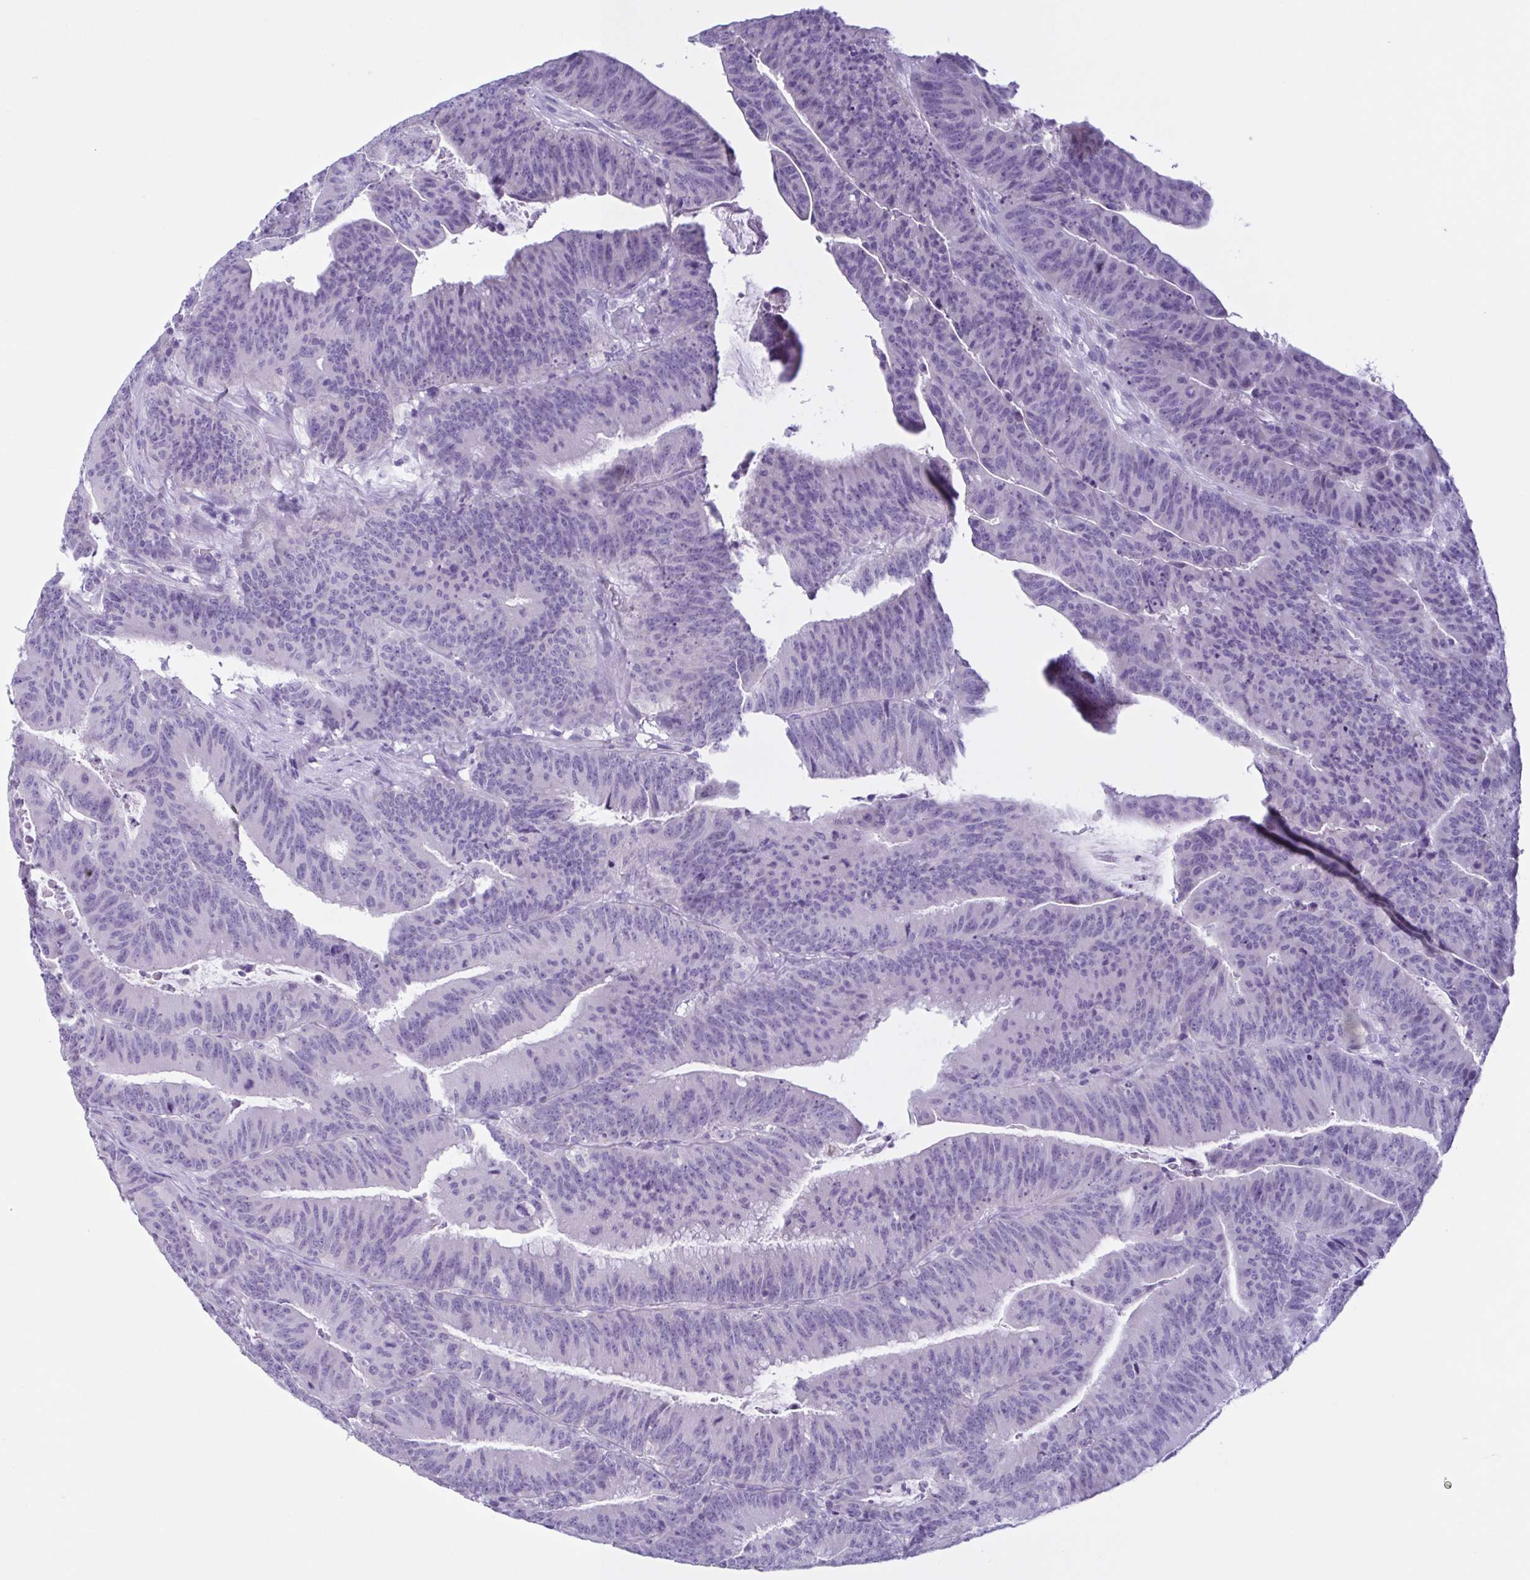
{"staining": {"intensity": "negative", "quantity": "none", "location": "none"}, "tissue": "colorectal cancer", "cell_type": "Tumor cells", "image_type": "cancer", "snomed": [{"axis": "morphology", "description": "Adenocarcinoma, NOS"}, {"axis": "topography", "description": "Colon"}], "caption": "Colorectal adenocarcinoma stained for a protein using immunohistochemistry displays no staining tumor cells.", "gene": "INAFM1", "patient": {"sex": "female", "age": 78}}